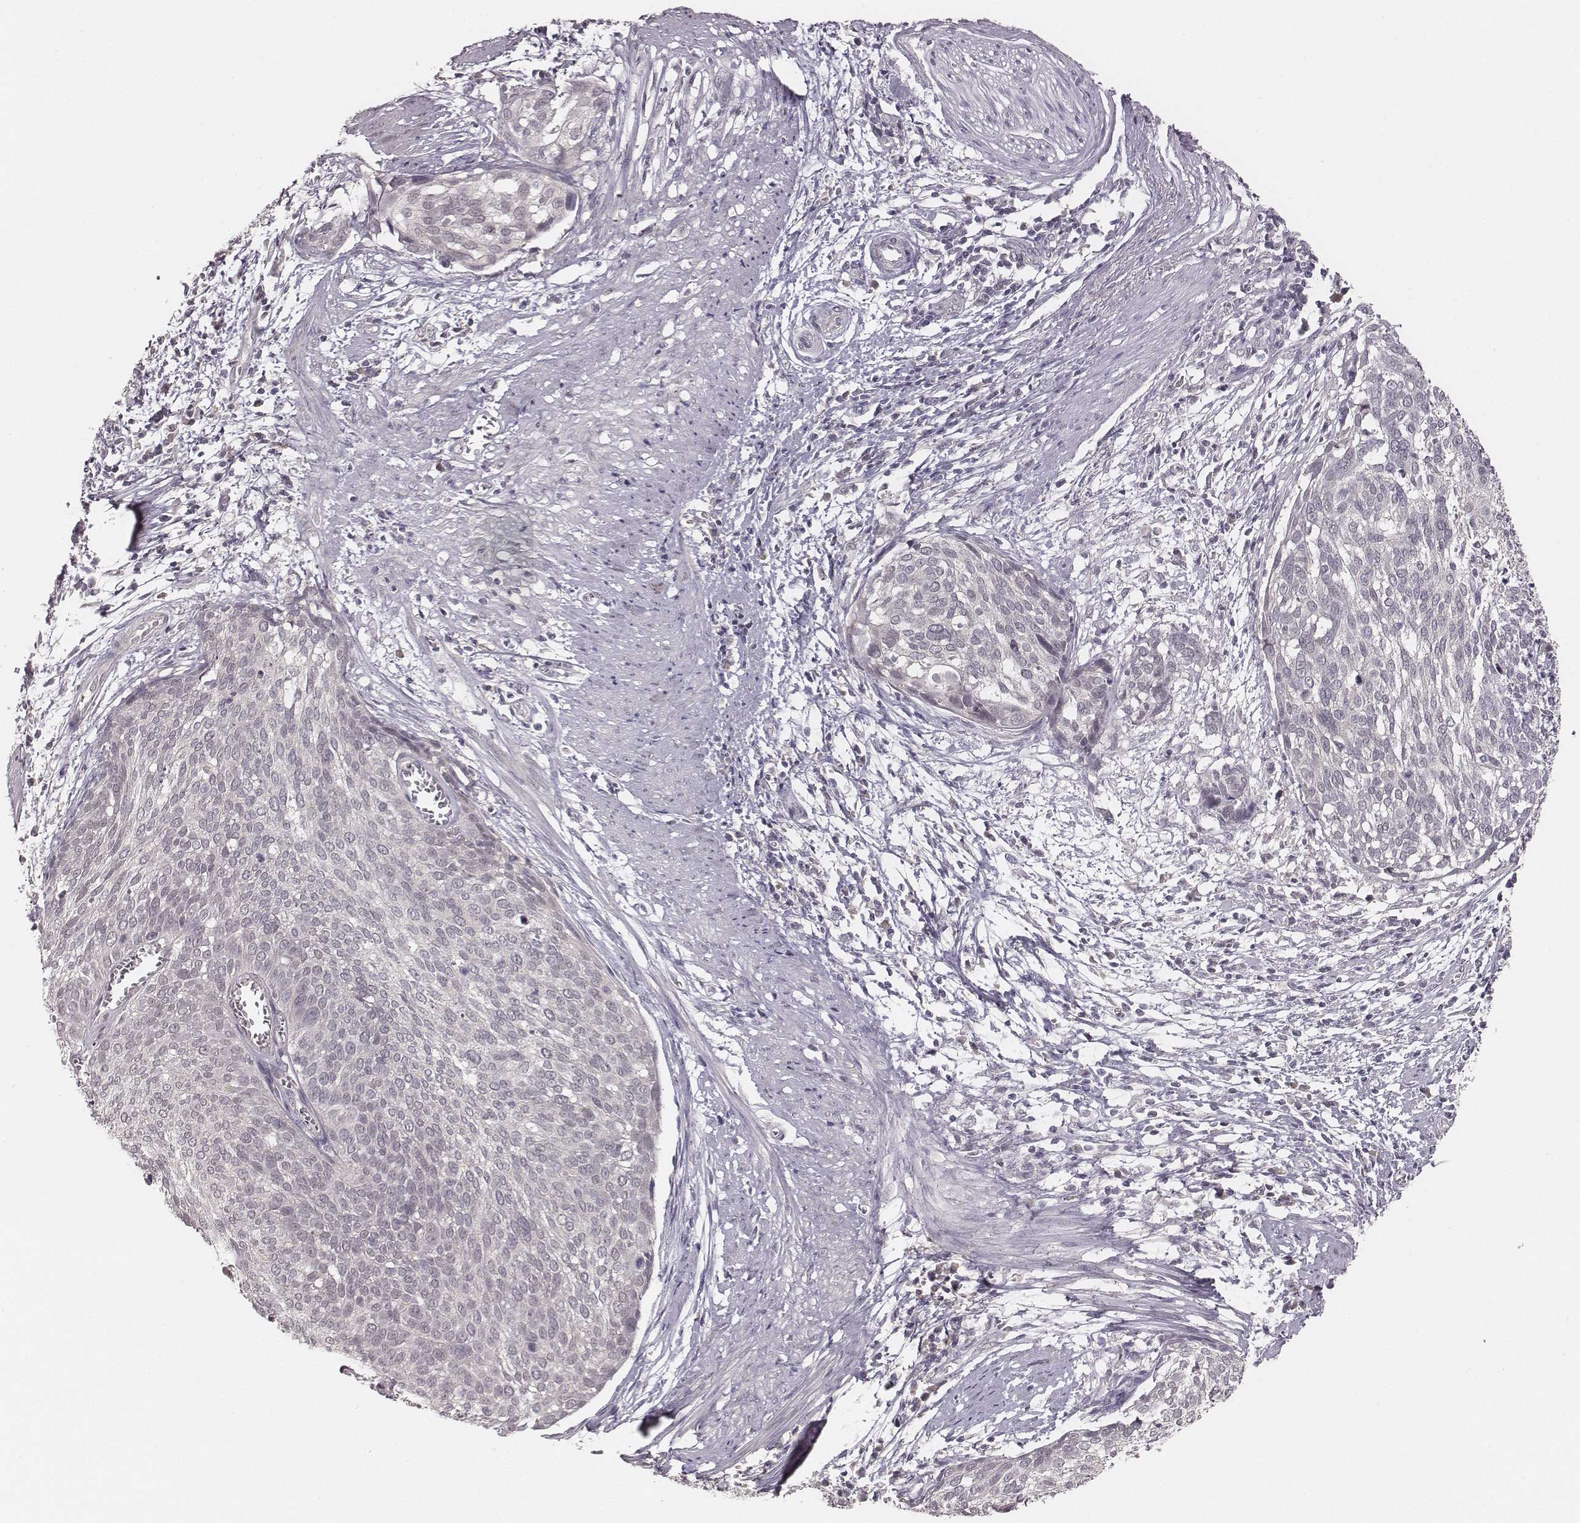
{"staining": {"intensity": "negative", "quantity": "none", "location": "none"}, "tissue": "cervical cancer", "cell_type": "Tumor cells", "image_type": "cancer", "snomed": [{"axis": "morphology", "description": "Squamous cell carcinoma, NOS"}, {"axis": "topography", "description": "Cervix"}], "caption": "Cervical cancer (squamous cell carcinoma) stained for a protein using immunohistochemistry (IHC) exhibits no staining tumor cells.", "gene": "LY6K", "patient": {"sex": "female", "age": 39}}